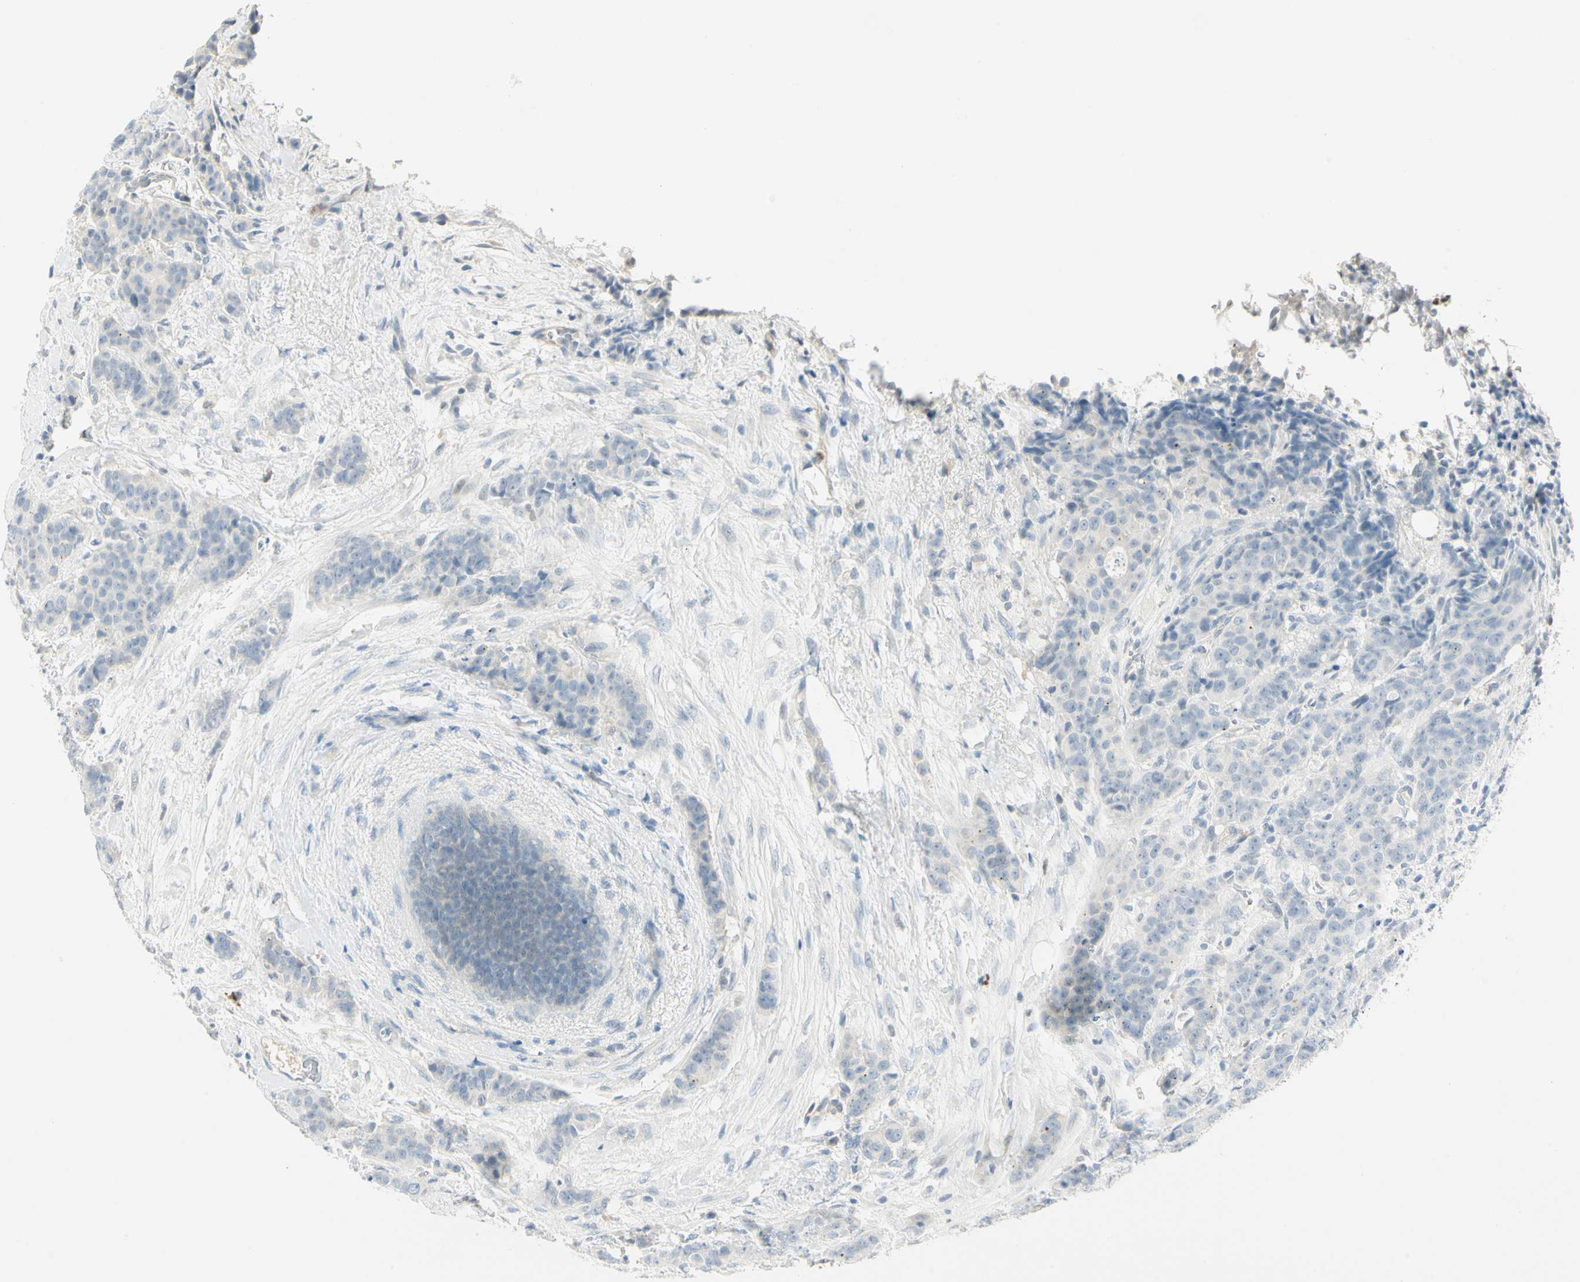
{"staining": {"intensity": "negative", "quantity": "none", "location": "none"}, "tissue": "breast cancer", "cell_type": "Tumor cells", "image_type": "cancer", "snomed": [{"axis": "morphology", "description": "Duct carcinoma"}, {"axis": "topography", "description": "Breast"}], "caption": "There is no significant staining in tumor cells of breast cancer.", "gene": "MLLT10", "patient": {"sex": "female", "age": 40}}